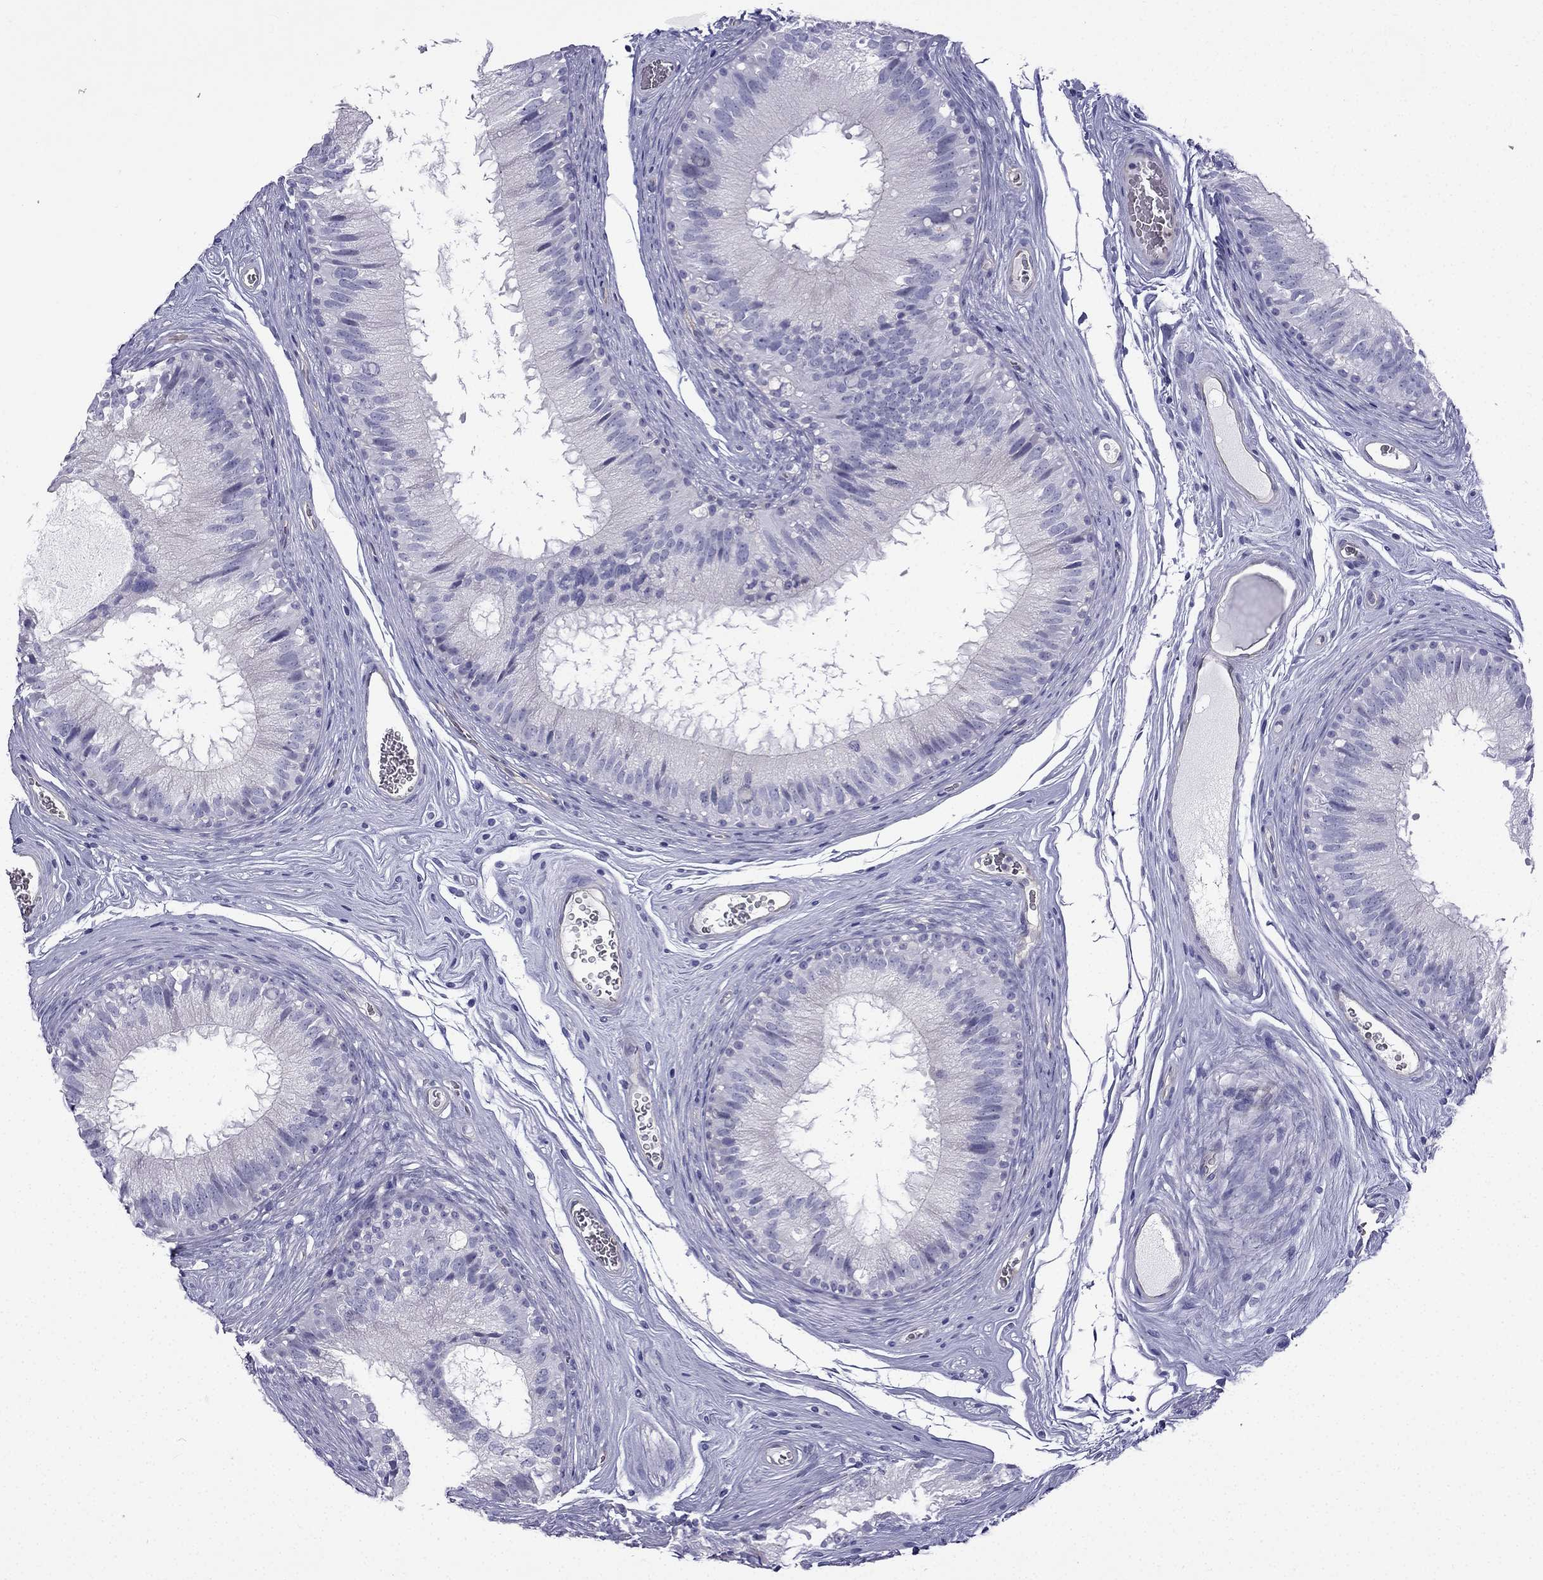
{"staining": {"intensity": "negative", "quantity": "none", "location": "none"}, "tissue": "epididymis", "cell_type": "Glandular cells", "image_type": "normal", "snomed": [{"axis": "morphology", "description": "Normal tissue, NOS"}, {"axis": "topography", "description": "Epididymis"}], "caption": "Micrograph shows no protein positivity in glandular cells of unremarkable epididymis. The staining was performed using DAB (3,3'-diaminobenzidine) to visualize the protein expression in brown, while the nuclei were stained in blue with hematoxylin (Magnification: 20x).", "gene": "GJA8", "patient": {"sex": "male", "age": 37}}